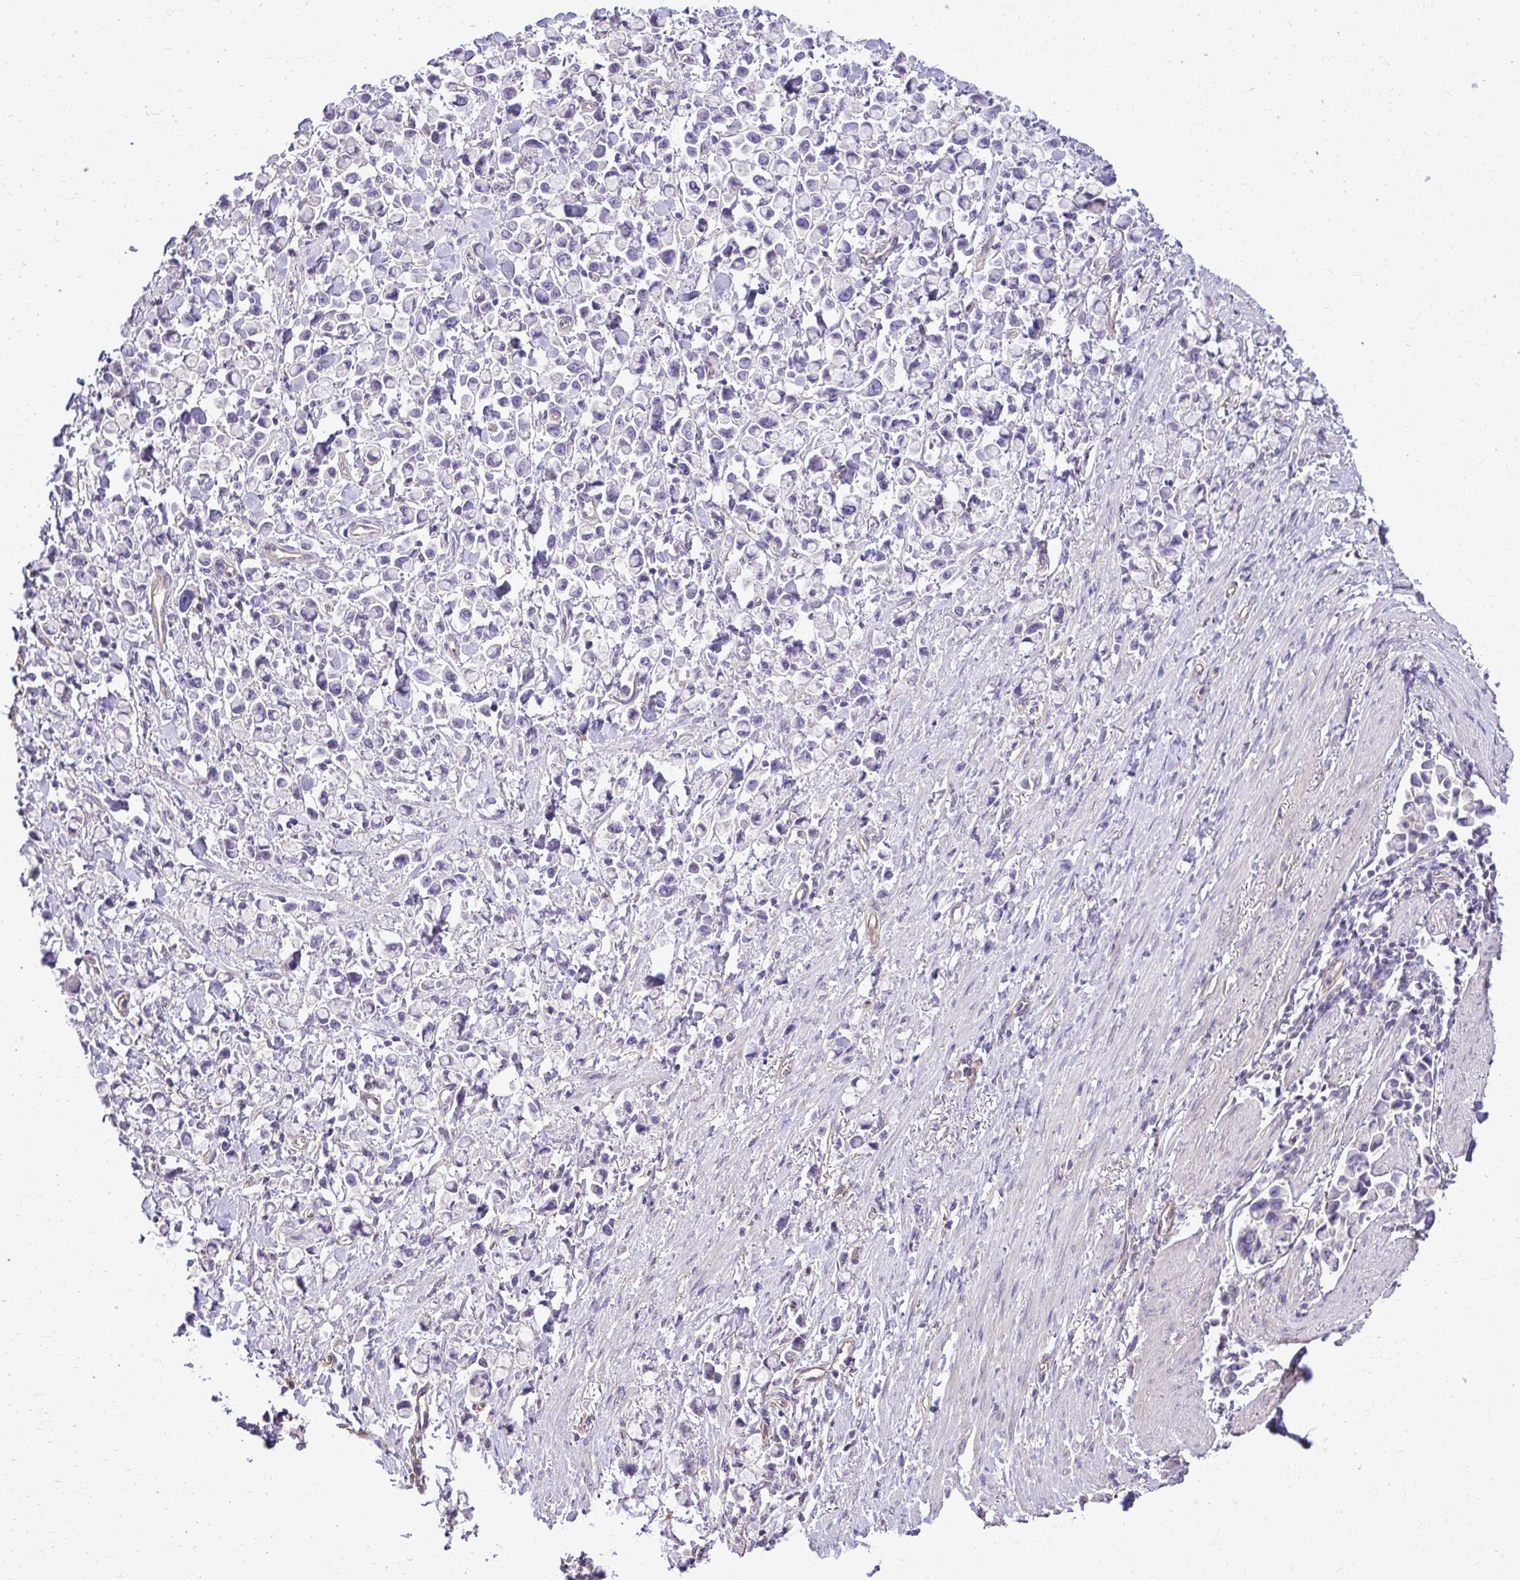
{"staining": {"intensity": "negative", "quantity": "none", "location": "none"}, "tissue": "stomach cancer", "cell_type": "Tumor cells", "image_type": "cancer", "snomed": [{"axis": "morphology", "description": "Adenocarcinoma, NOS"}, {"axis": "topography", "description": "Stomach"}], "caption": "Stomach cancer was stained to show a protein in brown. There is no significant staining in tumor cells.", "gene": "RUNDC3B", "patient": {"sex": "female", "age": 81}}